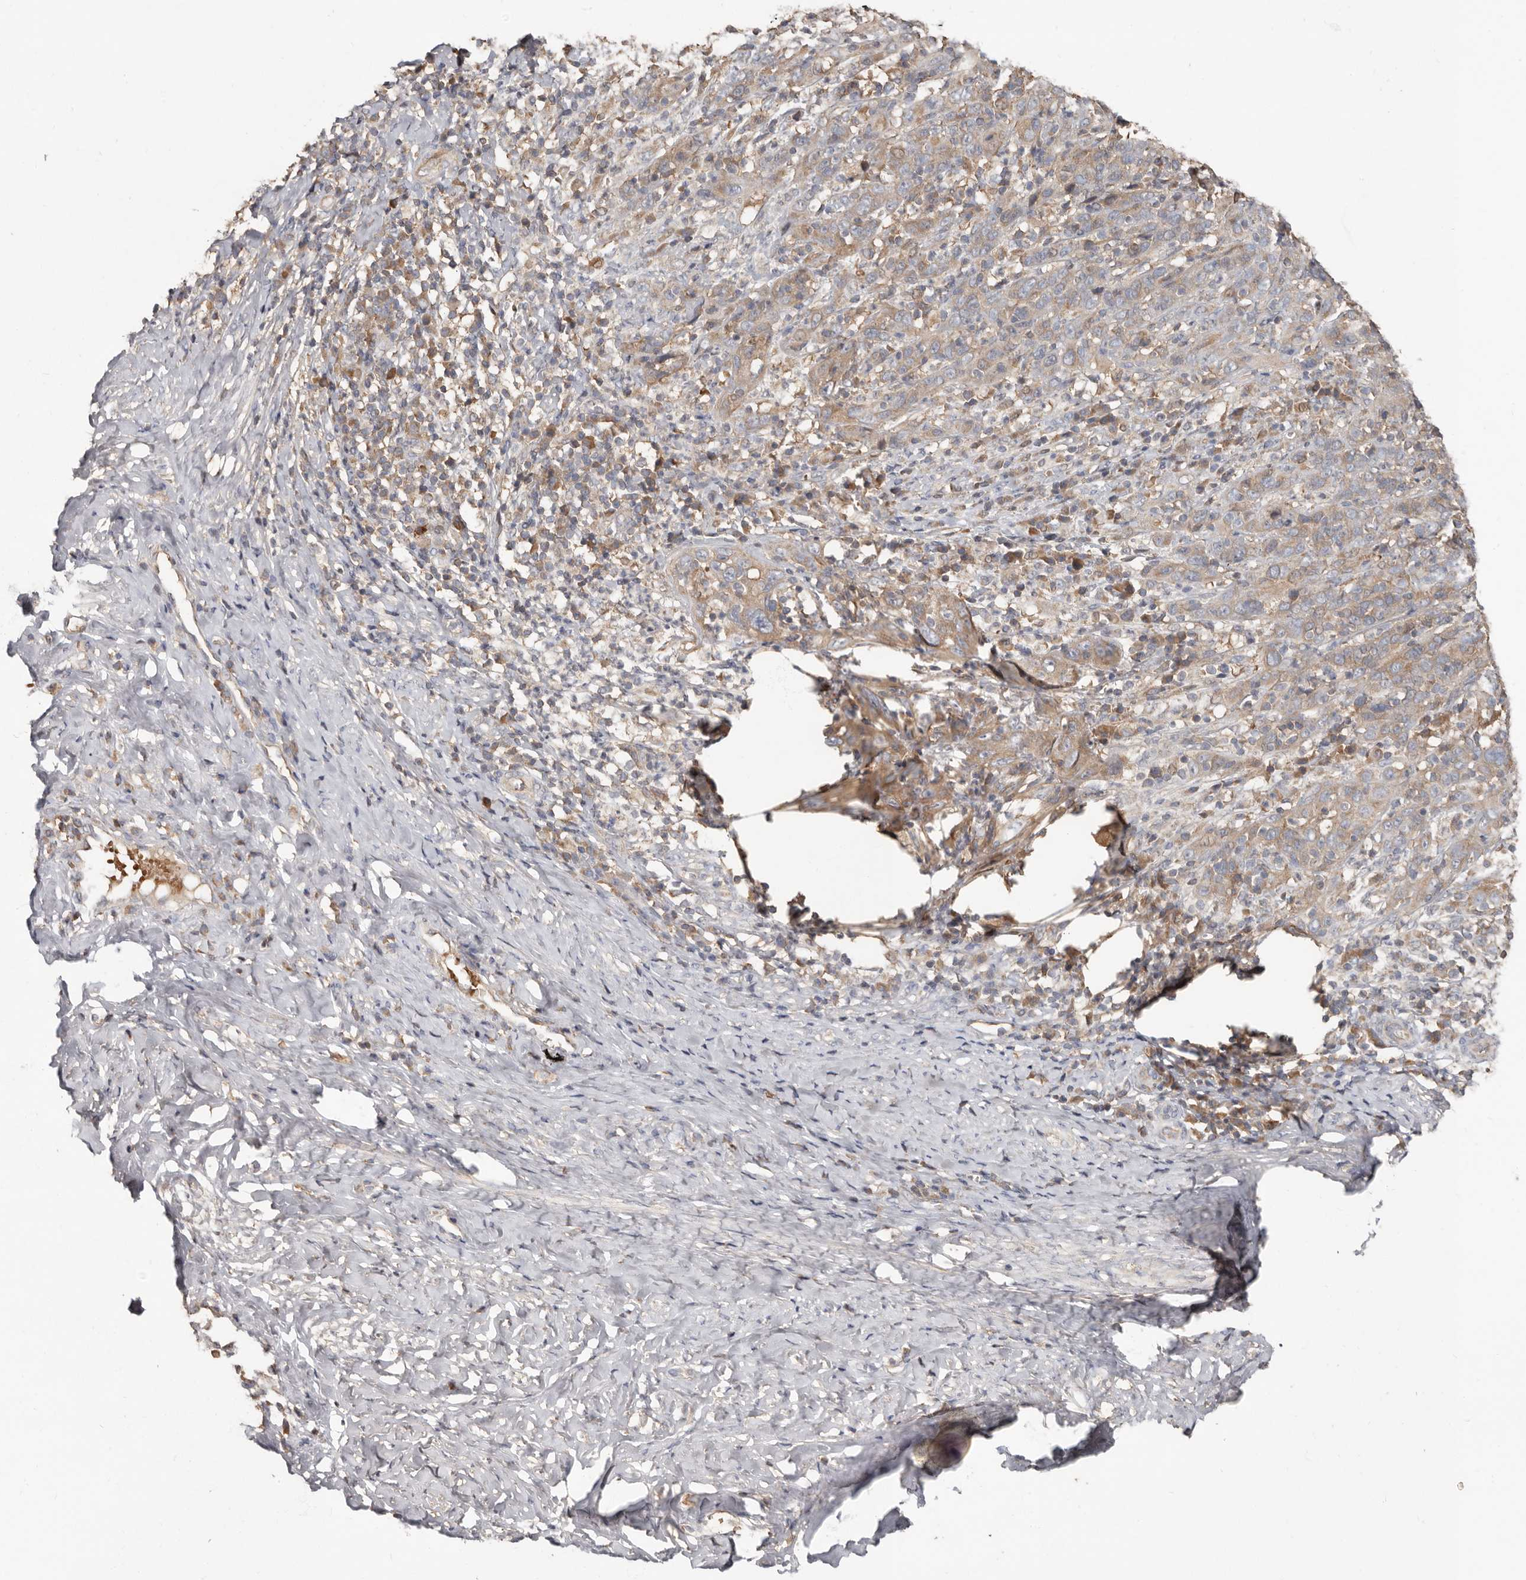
{"staining": {"intensity": "weak", "quantity": "25%-75%", "location": "cytoplasmic/membranous"}, "tissue": "cervical cancer", "cell_type": "Tumor cells", "image_type": "cancer", "snomed": [{"axis": "morphology", "description": "Squamous cell carcinoma, NOS"}, {"axis": "topography", "description": "Cervix"}], "caption": "Immunohistochemistry (IHC) micrograph of squamous cell carcinoma (cervical) stained for a protein (brown), which demonstrates low levels of weak cytoplasmic/membranous positivity in about 25%-75% of tumor cells.", "gene": "KIF26B", "patient": {"sex": "female", "age": 46}}